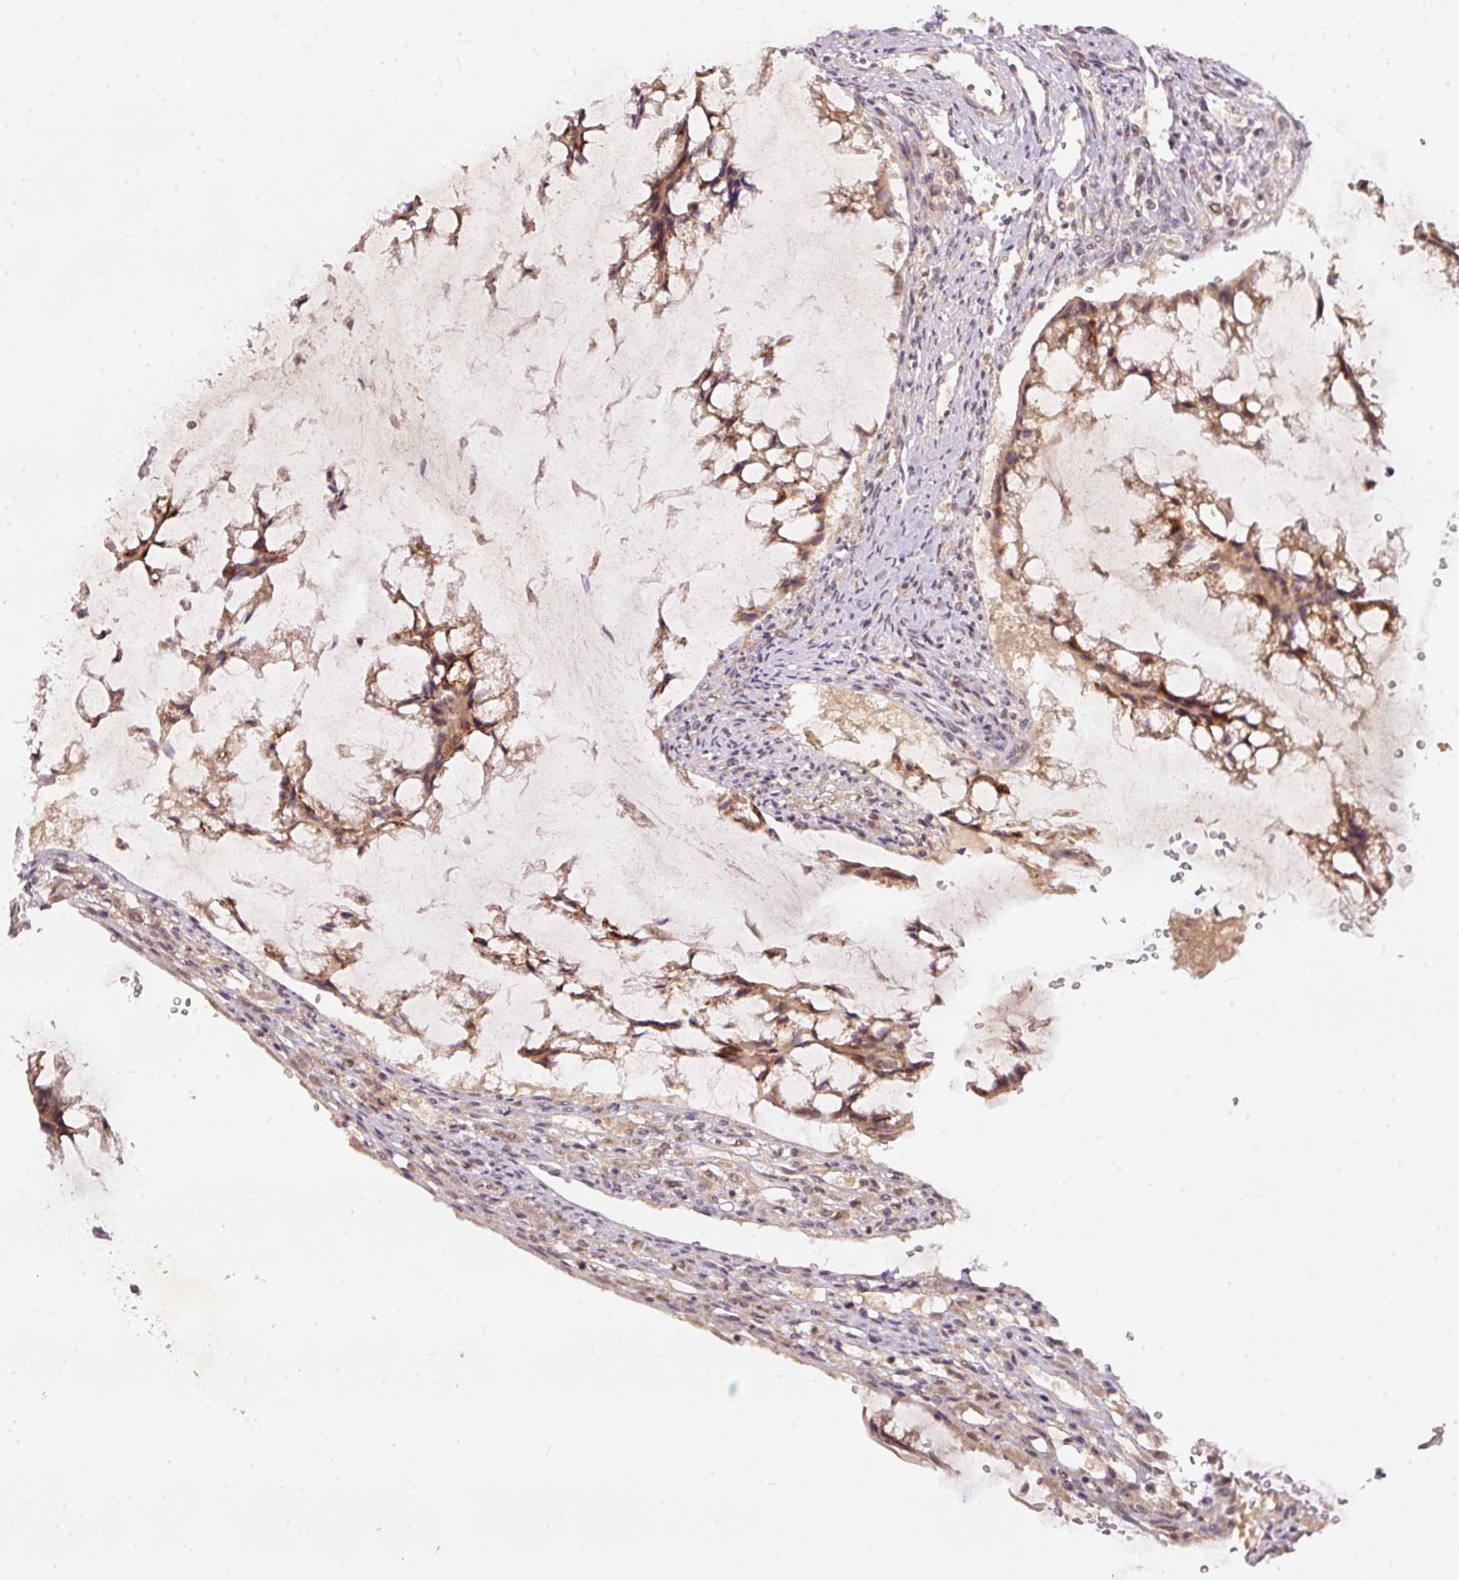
{"staining": {"intensity": "moderate", "quantity": ">75%", "location": "cytoplasmic/membranous,nuclear"}, "tissue": "ovarian cancer", "cell_type": "Tumor cells", "image_type": "cancer", "snomed": [{"axis": "morphology", "description": "Cystadenocarcinoma, mucinous, NOS"}, {"axis": "topography", "description": "Ovary"}], "caption": "Ovarian cancer stained with a protein marker displays moderate staining in tumor cells.", "gene": "PCDHB1", "patient": {"sex": "female", "age": 73}}